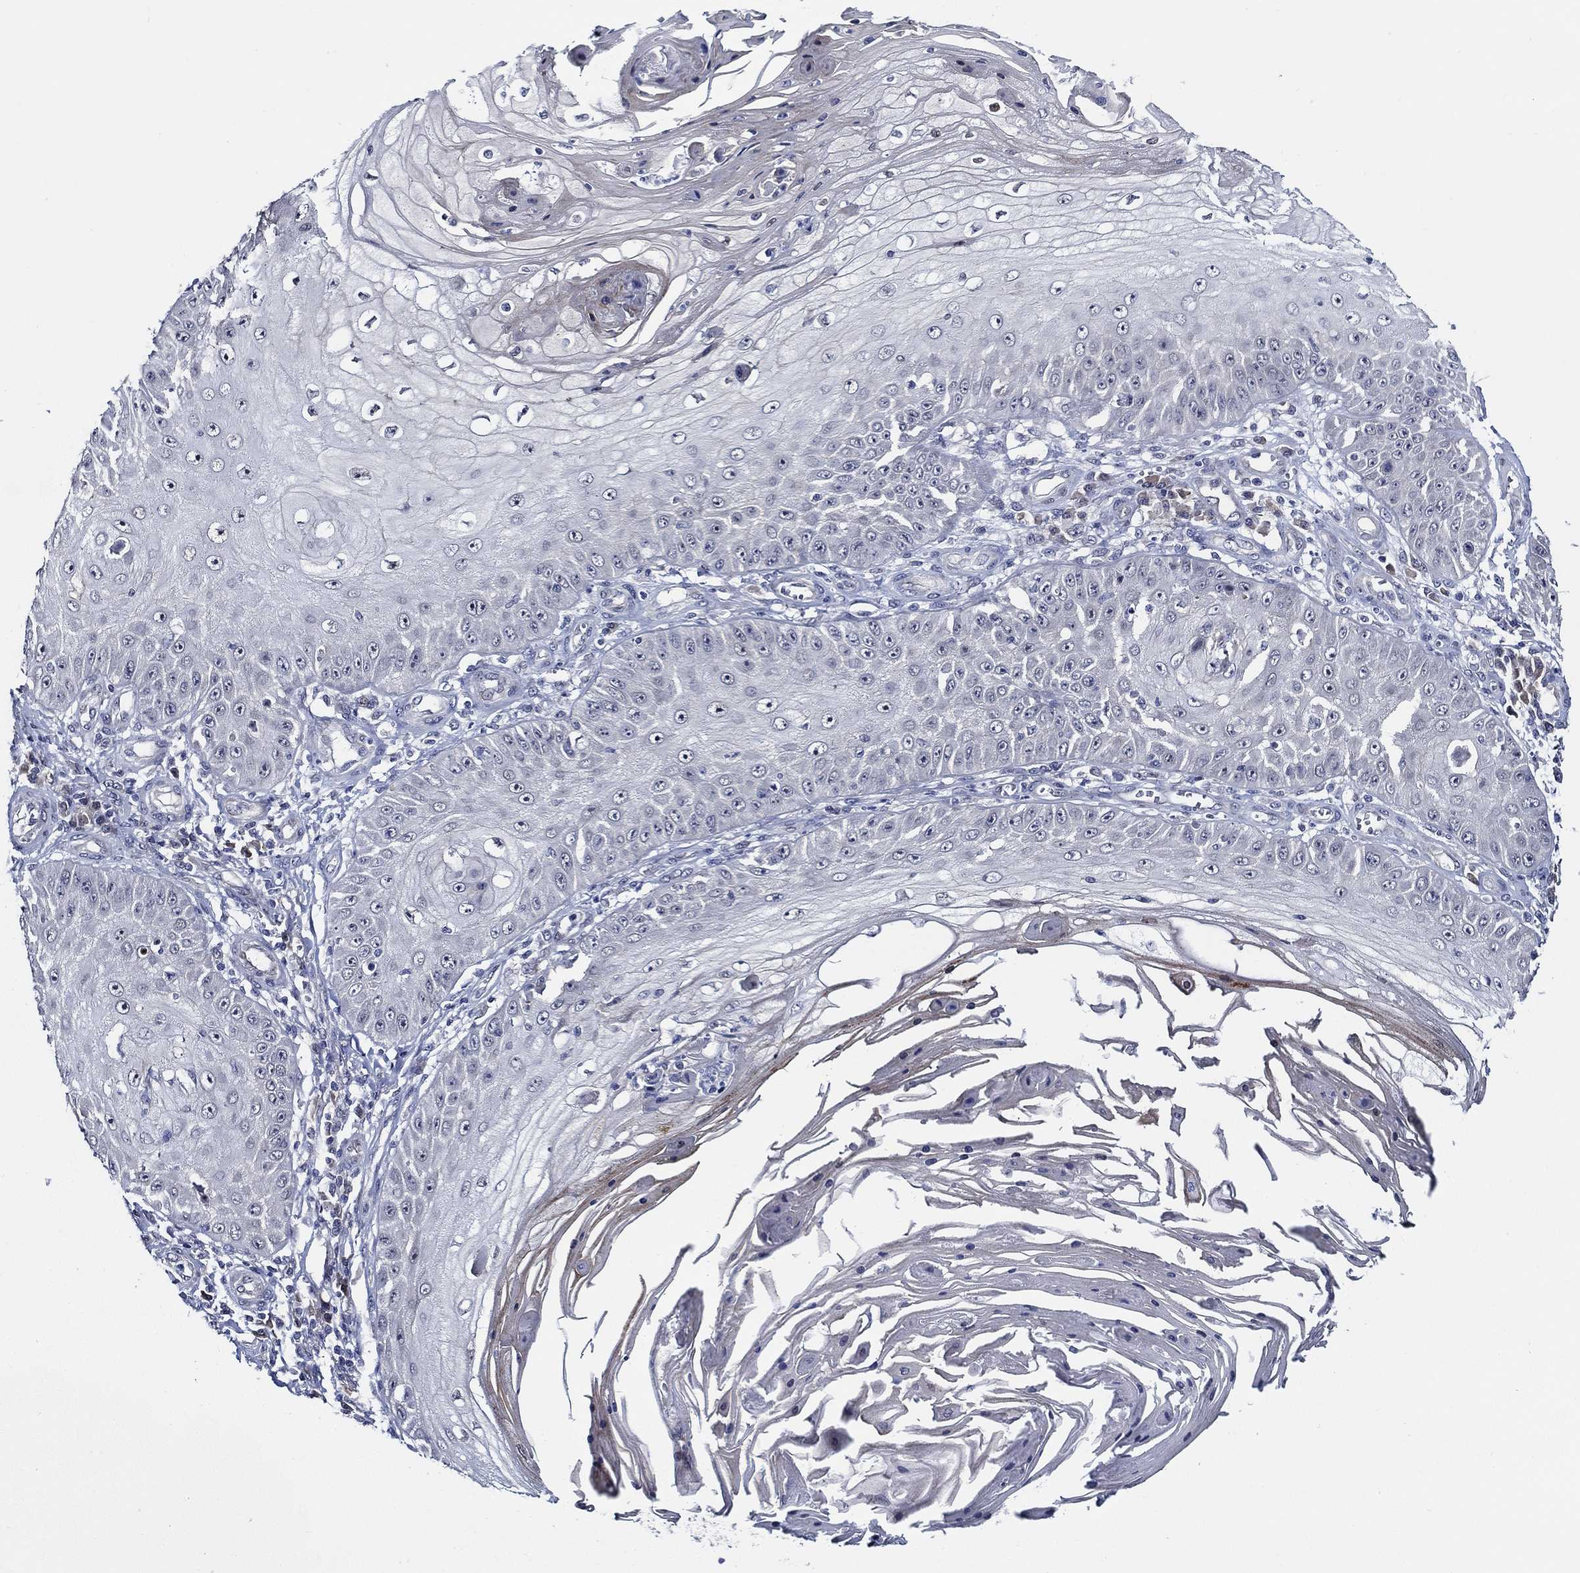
{"staining": {"intensity": "negative", "quantity": "none", "location": "none"}, "tissue": "skin cancer", "cell_type": "Tumor cells", "image_type": "cancer", "snomed": [{"axis": "morphology", "description": "Squamous cell carcinoma, NOS"}, {"axis": "topography", "description": "Skin"}], "caption": "Immunohistochemical staining of human skin squamous cell carcinoma displays no significant positivity in tumor cells.", "gene": "C8orf48", "patient": {"sex": "male", "age": 70}}